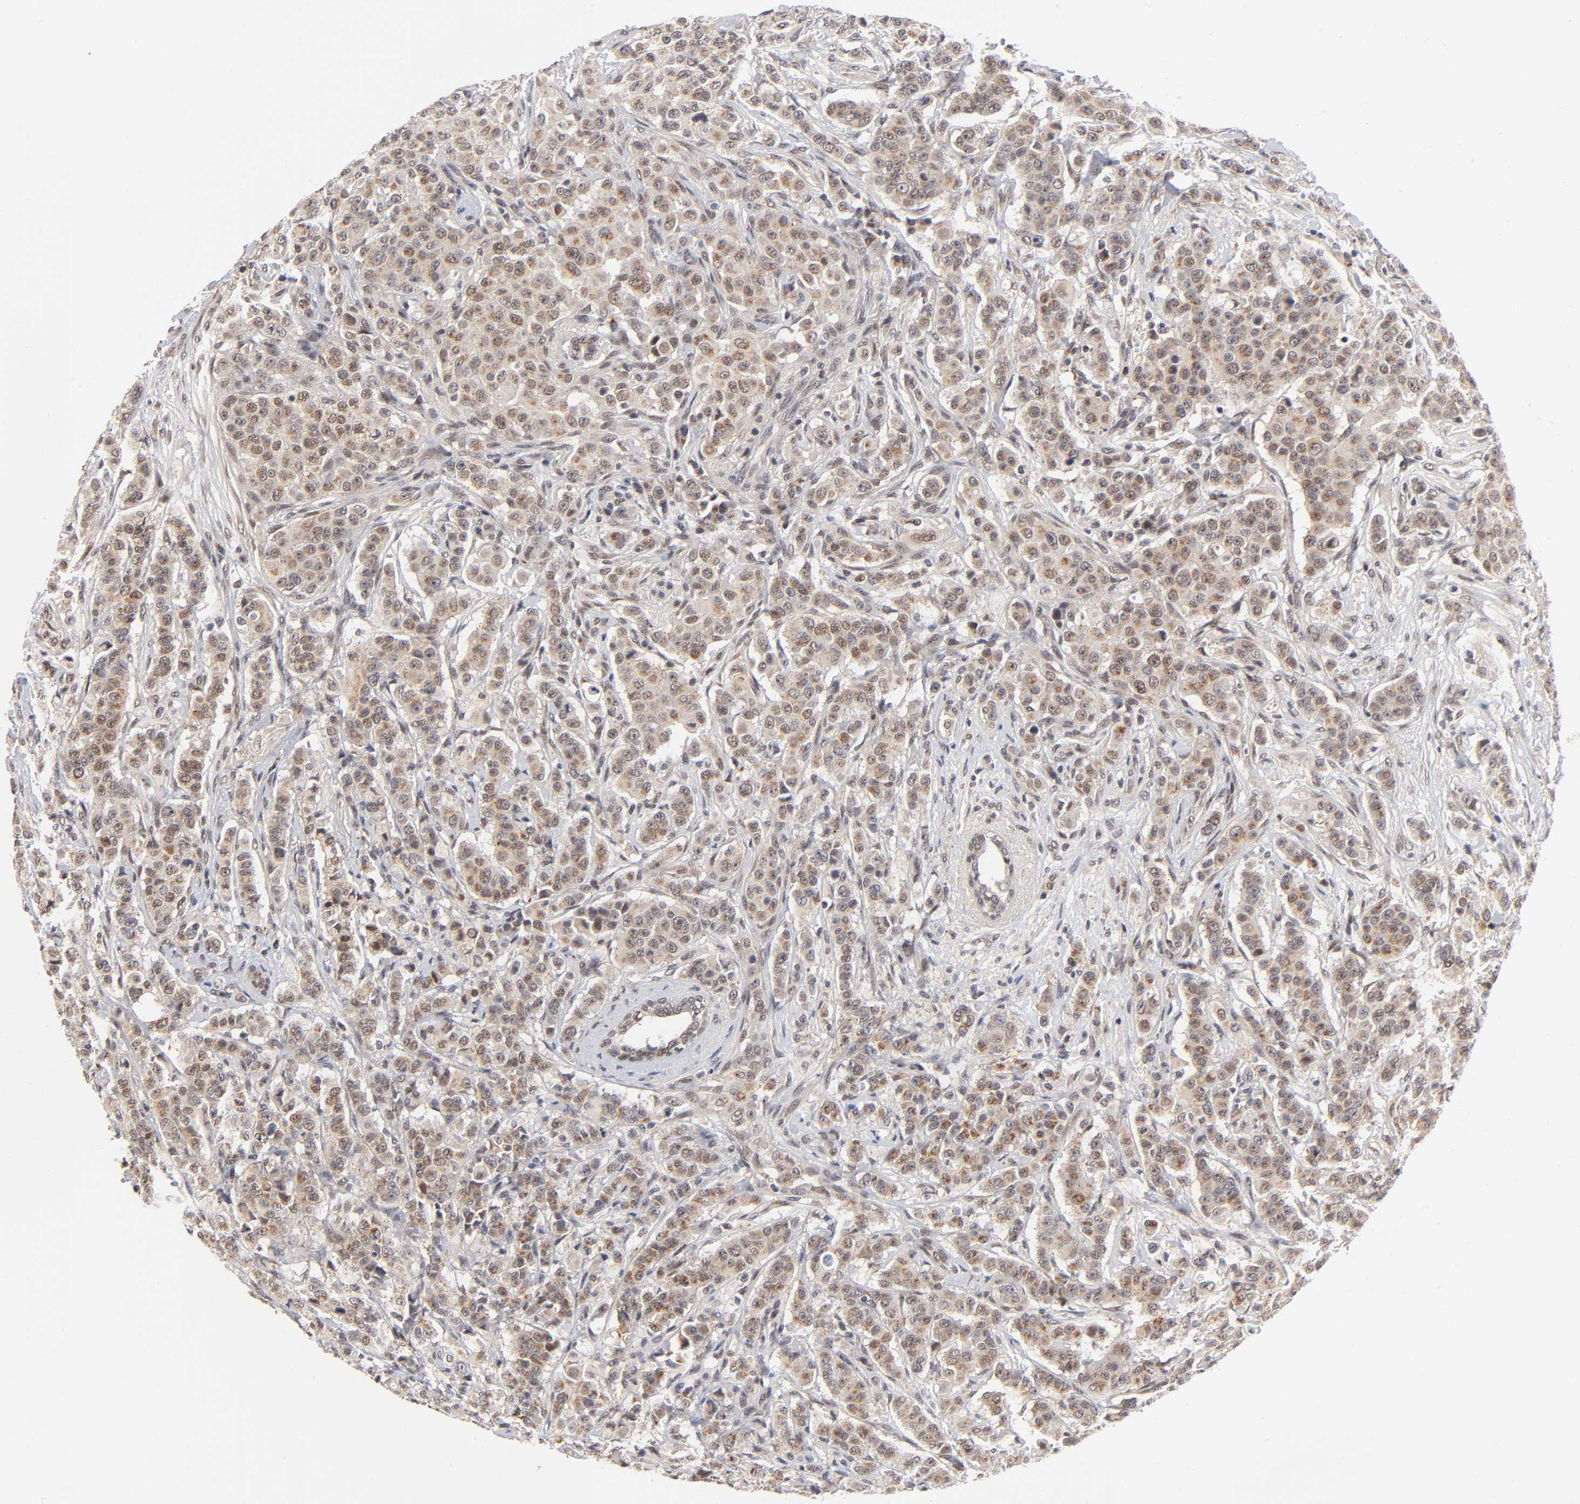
{"staining": {"intensity": "moderate", "quantity": ">75%", "location": "cytoplasmic/membranous,nuclear"}, "tissue": "breast cancer", "cell_type": "Tumor cells", "image_type": "cancer", "snomed": [{"axis": "morphology", "description": "Duct carcinoma"}, {"axis": "topography", "description": "Breast"}], "caption": "Tumor cells reveal moderate cytoplasmic/membranous and nuclear staining in approximately >75% of cells in breast invasive ductal carcinoma.", "gene": "EP300", "patient": {"sex": "female", "age": 40}}